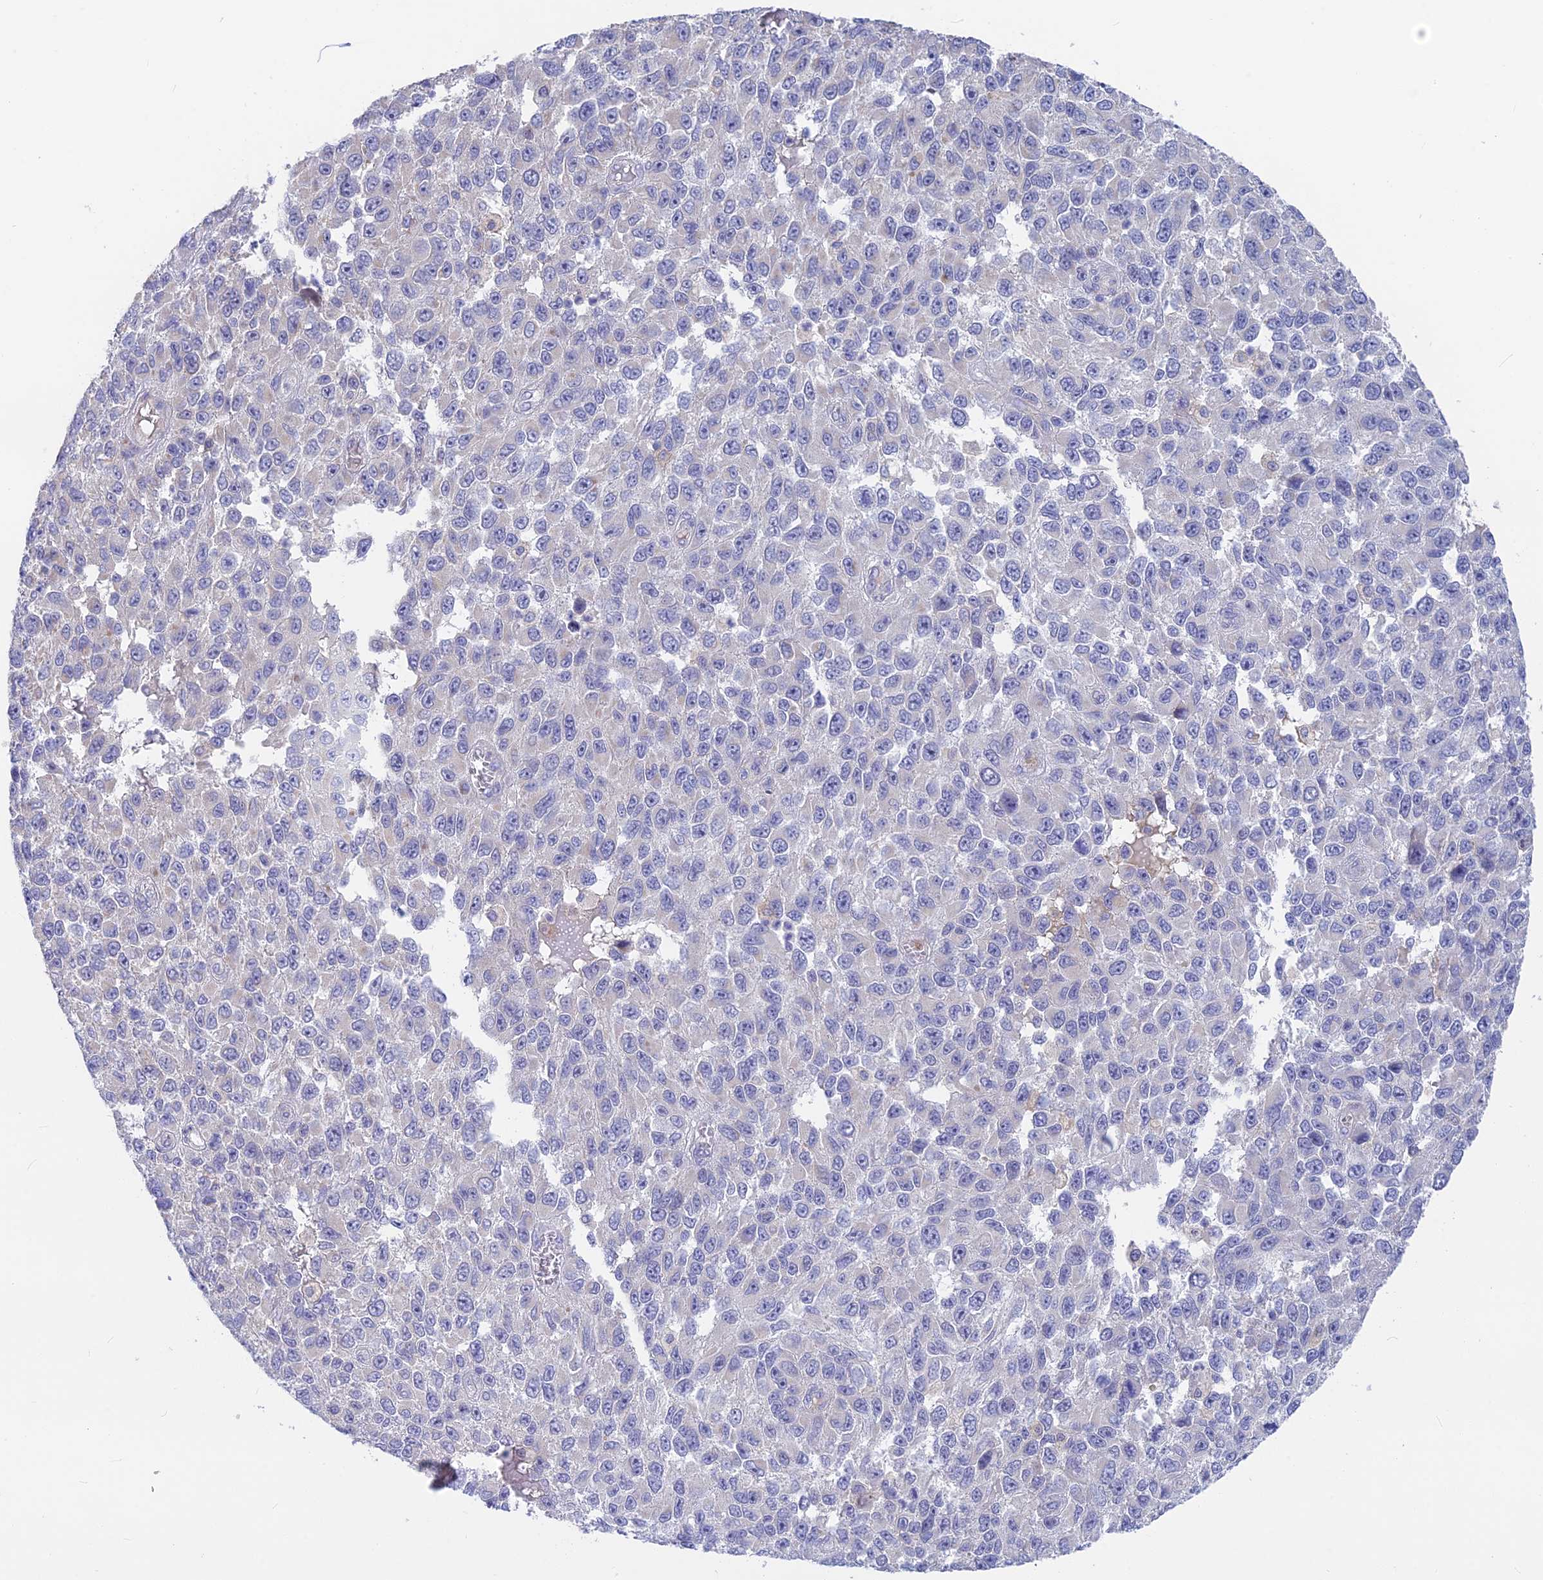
{"staining": {"intensity": "negative", "quantity": "none", "location": "none"}, "tissue": "melanoma", "cell_type": "Tumor cells", "image_type": "cancer", "snomed": [{"axis": "morphology", "description": "Normal tissue, NOS"}, {"axis": "morphology", "description": "Malignant melanoma, NOS"}, {"axis": "topography", "description": "Skin"}], "caption": "Immunohistochemistry photomicrograph of malignant melanoma stained for a protein (brown), which reveals no expression in tumor cells.", "gene": "SNTN", "patient": {"sex": "female", "age": 96}}